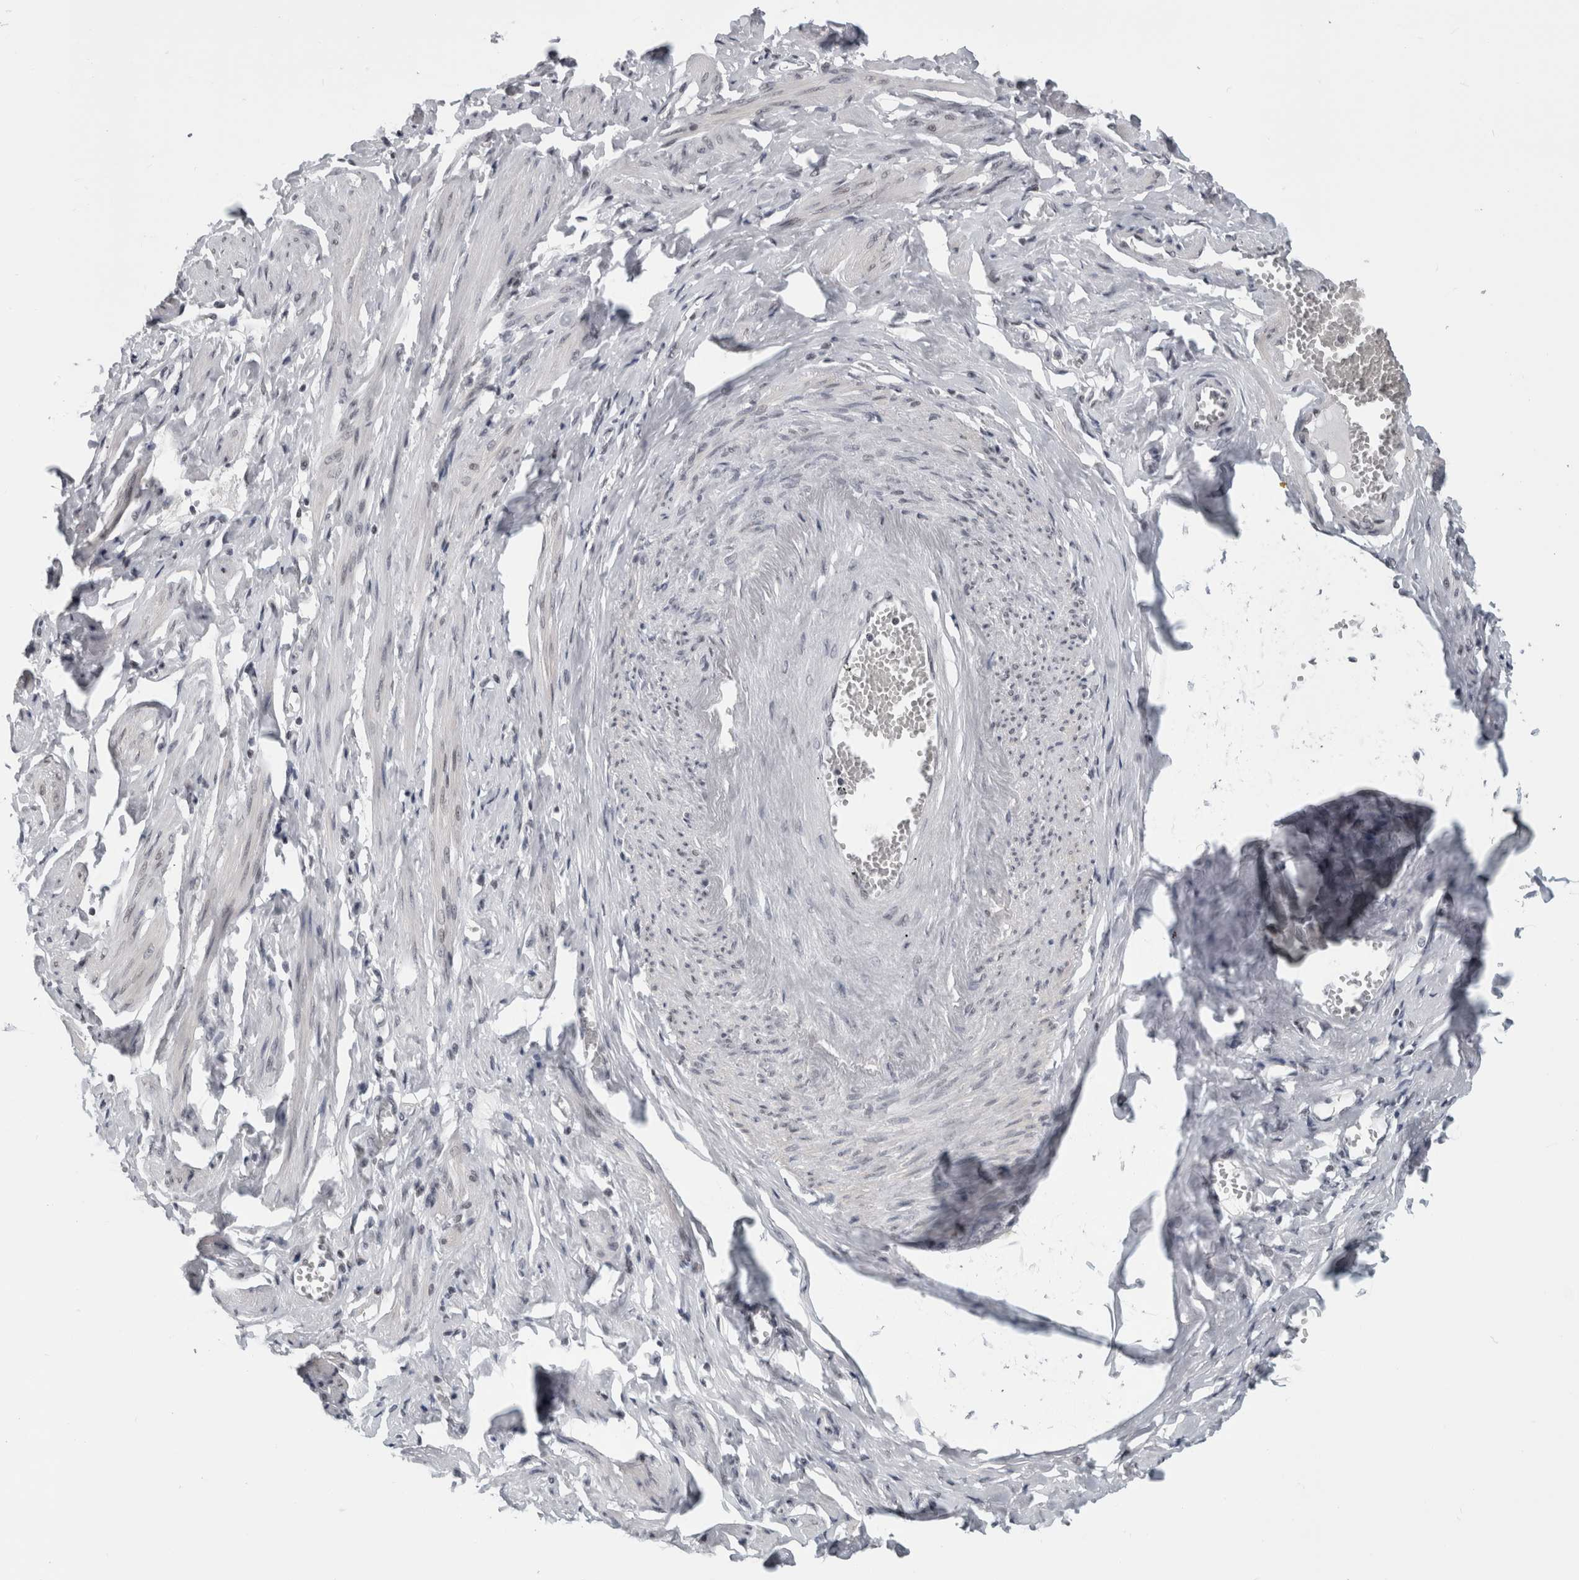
{"staining": {"intensity": "negative", "quantity": "none", "location": "none"}, "tissue": "adipose tissue", "cell_type": "Adipocytes", "image_type": "normal", "snomed": [{"axis": "morphology", "description": "Normal tissue, NOS"}, {"axis": "topography", "description": "Vascular tissue"}, {"axis": "topography", "description": "Fallopian tube"}, {"axis": "topography", "description": "Ovary"}], "caption": "Immunohistochemistry of benign adipose tissue shows no staining in adipocytes. (Stains: DAB immunohistochemistry with hematoxylin counter stain, Microscopy: brightfield microscopy at high magnification).", "gene": "ARID4B", "patient": {"sex": "female", "age": 67}}